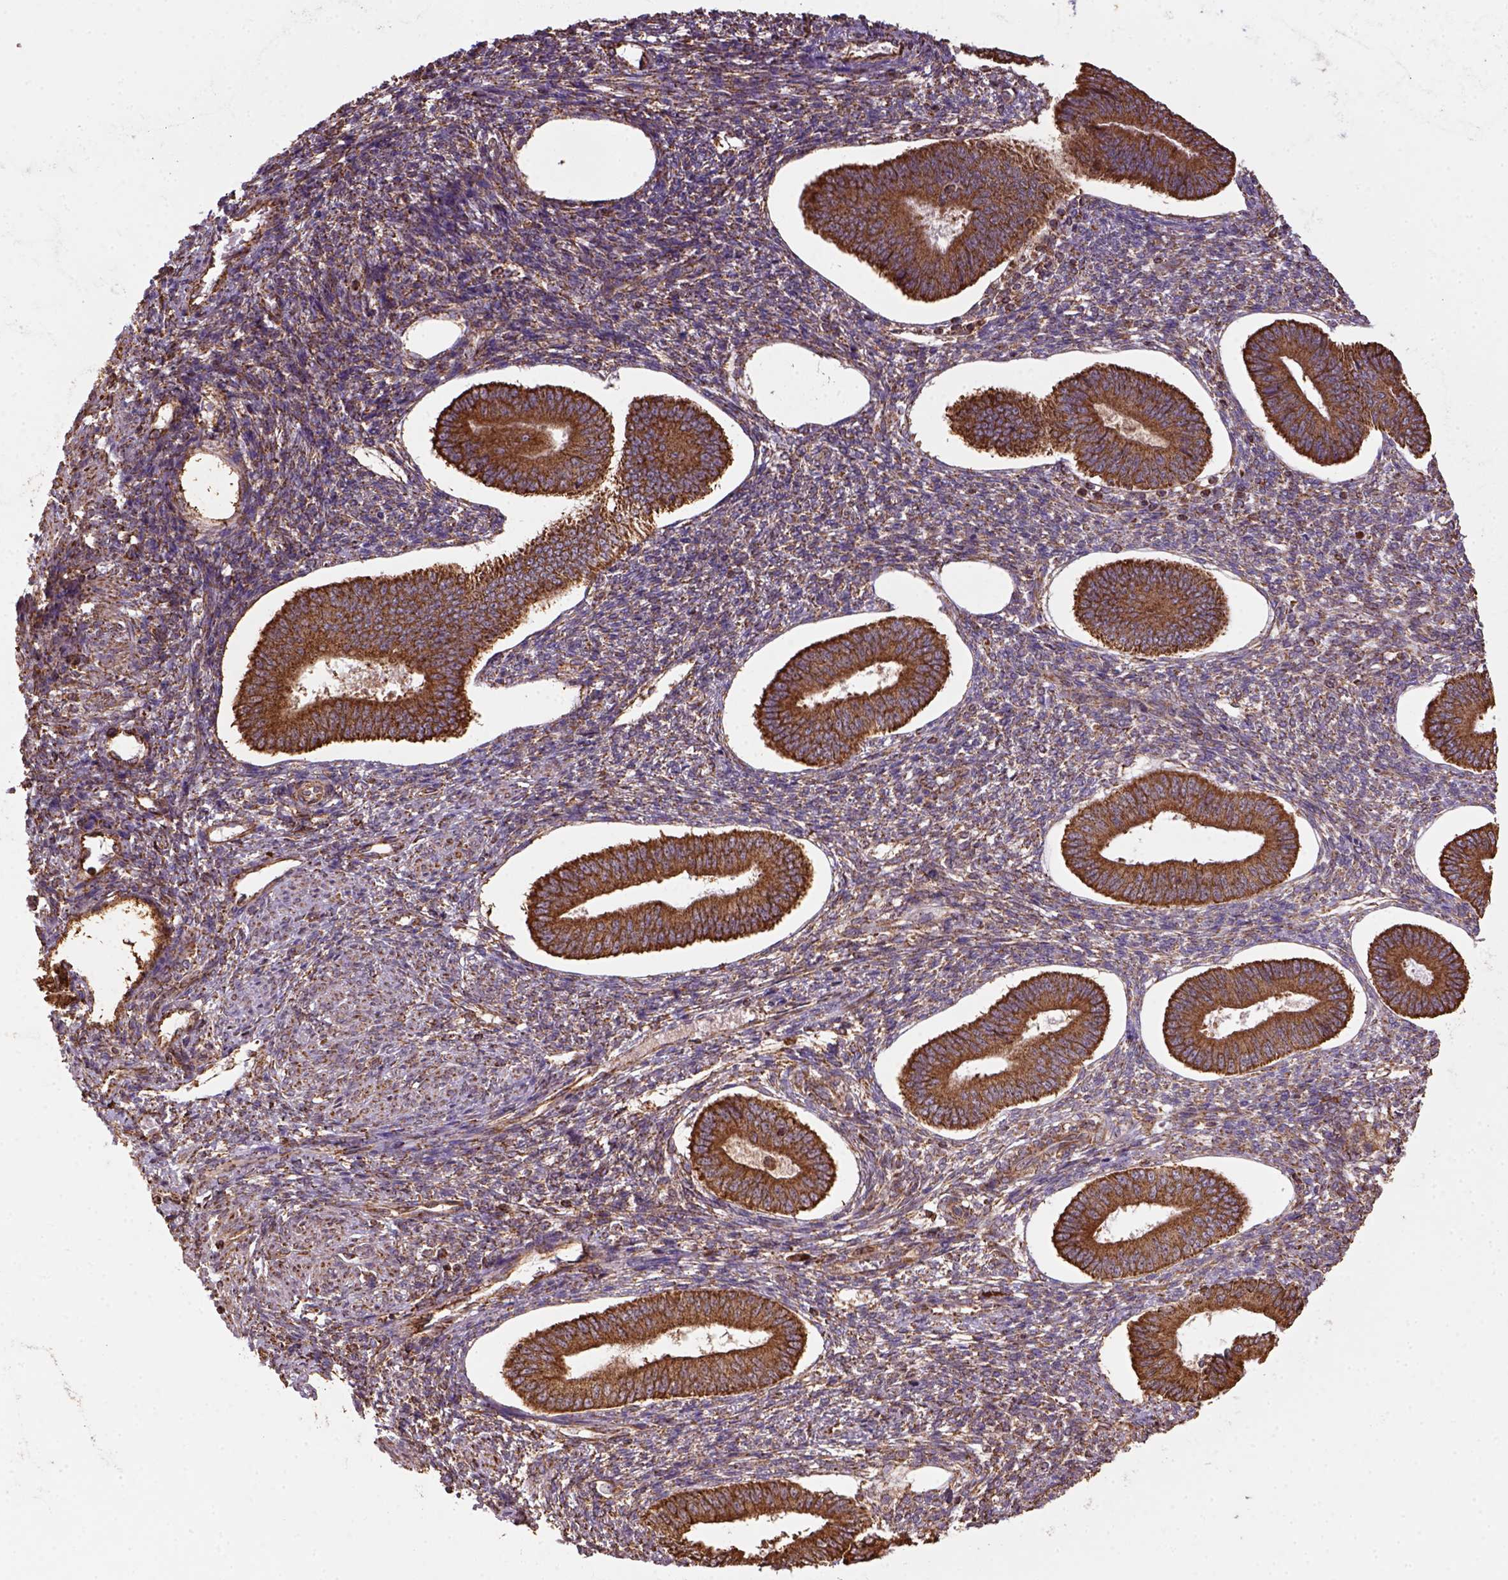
{"staining": {"intensity": "moderate", "quantity": "25%-75%", "location": "cytoplasmic/membranous"}, "tissue": "endometrium", "cell_type": "Cells in endometrial stroma", "image_type": "normal", "snomed": [{"axis": "morphology", "description": "Normal tissue, NOS"}, {"axis": "topography", "description": "Endometrium"}], "caption": "Immunohistochemical staining of benign endometrium exhibits moderate cytoplasmic/membranous protein staining in about 25%-75% of cells in endometrial stroma.", "gene": "MAPK8IP3", "patient": {"sex": "female", "age": 42}}